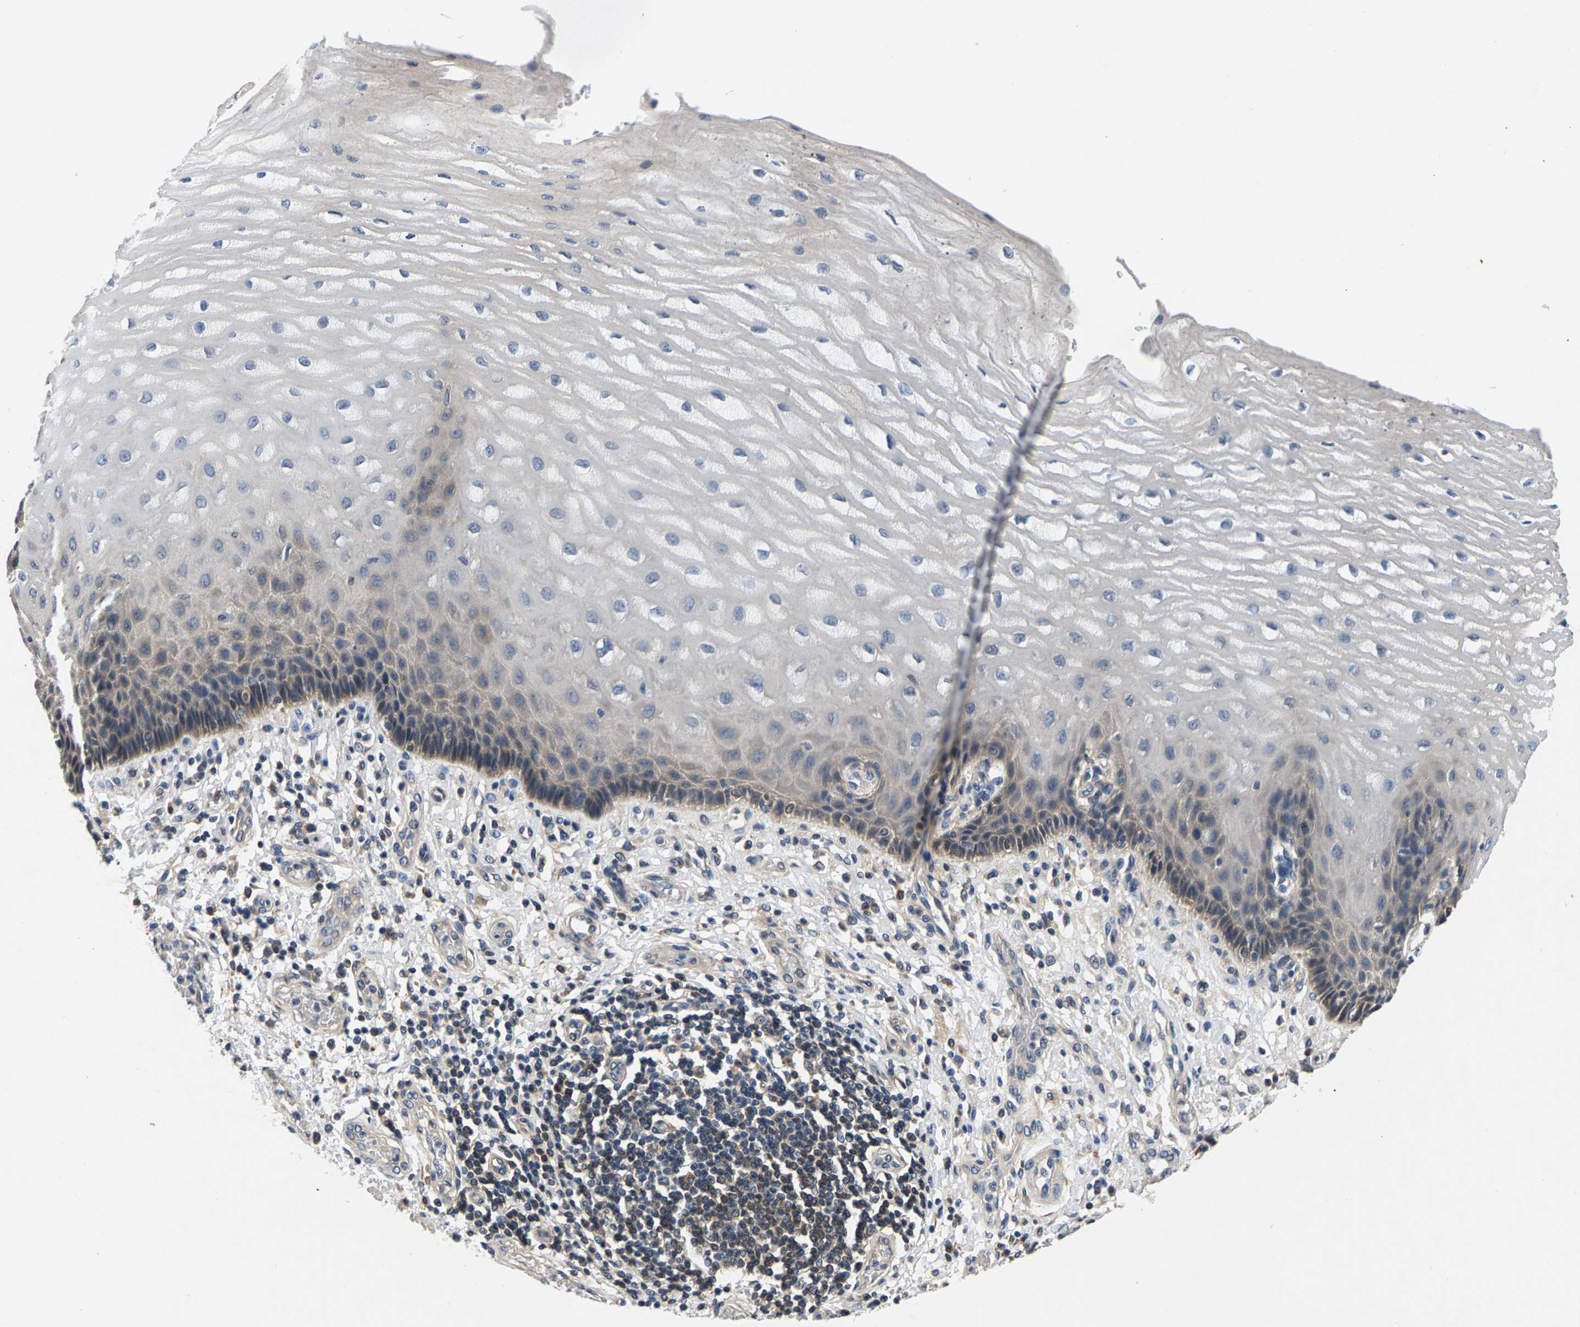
{"staining": {"intensity": "weak", "quantity": "<25%", "location": "cytoplasmic/membranous"}, "tissue": "esophagus", "cell_type": "Squamous epithelial cells", "image_type": "normal", "snomed": [{"axis": "morphology", "description": "Normal tissue, NOS"}, {"axis": "topography", "description": "Esophagus"}], "caption": "Esophagus stained for a protein using immunohistochemistry displays no staining squamous epithelial cells.", "gene": "NT5C", "patient": {"sex": "male", "age": 54}}